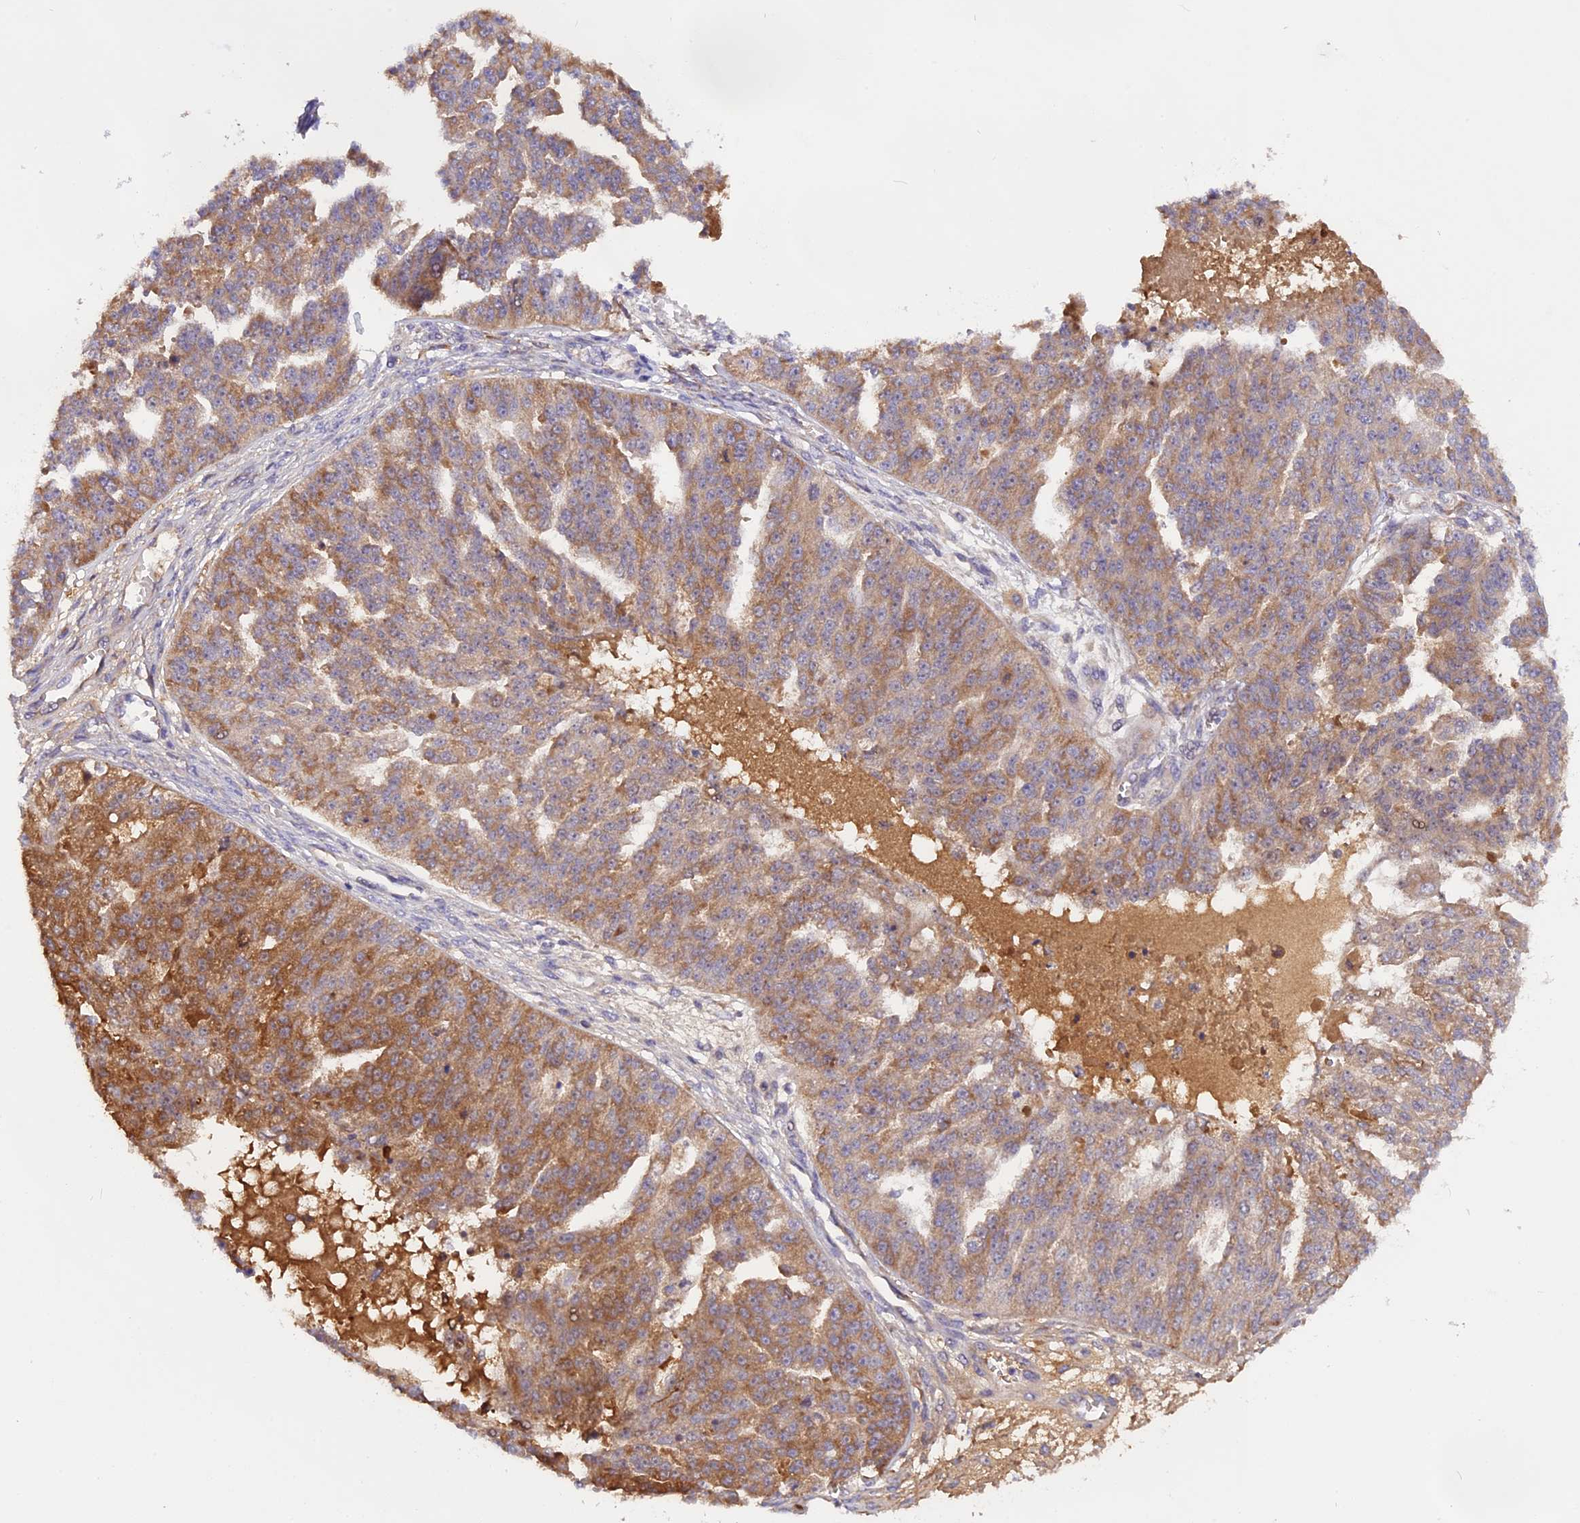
{"staining": {"intensity": "moderate", "quantity": "25%-75%", "location": "cytoplasmic/membranous"}, "tissue": "ovarian cancer", "cell_type": "Tumor cells", "image_type": "cancer", "snomed": [{"axis": "morphology", "description": "Cystadenocarcinoma, serous, NOS"}, {"axis": "topography", "description": "Ovary"}], "caption": "Protein staining displays moderate cytoplasmic/membranous staining in approximately 25%-75% of tumor cells in serous cystadenocarcinoma (ovarian).", "gene": "MARK4", "patient": {"sex": "female", "age": 58}}